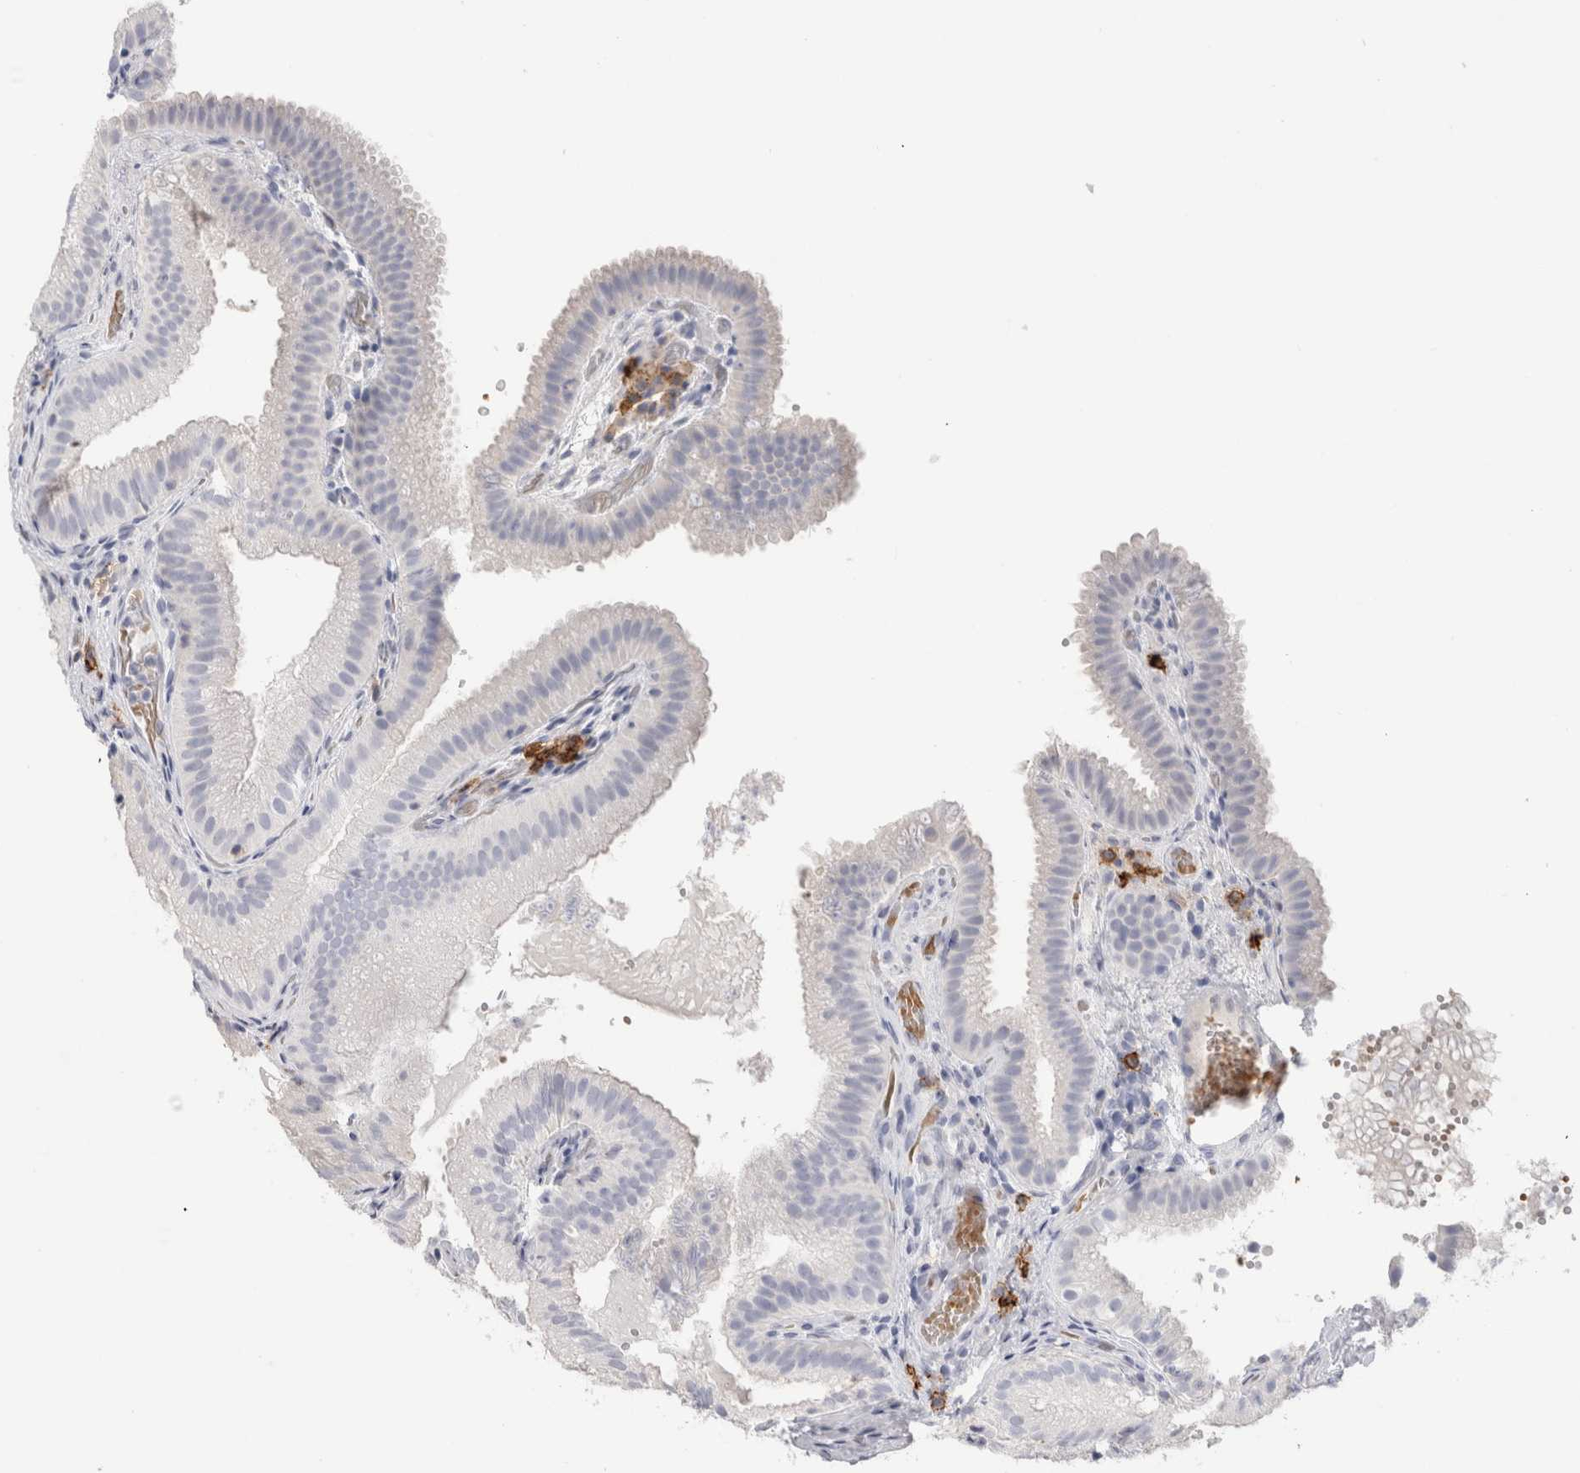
{"staining": {"intensity": "negative", "quantity": "none", "location": "none"}, "tissue": "gallbladder", "cell_type": "Glandular cells", "image_type": "normal", "snomed": [{"axis": "morphology", "description": "Normal tissue, NOS"}, {"axis": "topography", "description": "Gallbladder"}], "caption": "IHC photomicrograph of normal gallbladder: human gallbladder stained with DAB displays no significant protein positivity in glandular cells. (DAB immunohistochemistry (IHC) with hematoxylin counter stain).", "gene": "CD38", "patient": {"sex": "female", "age": 30}}